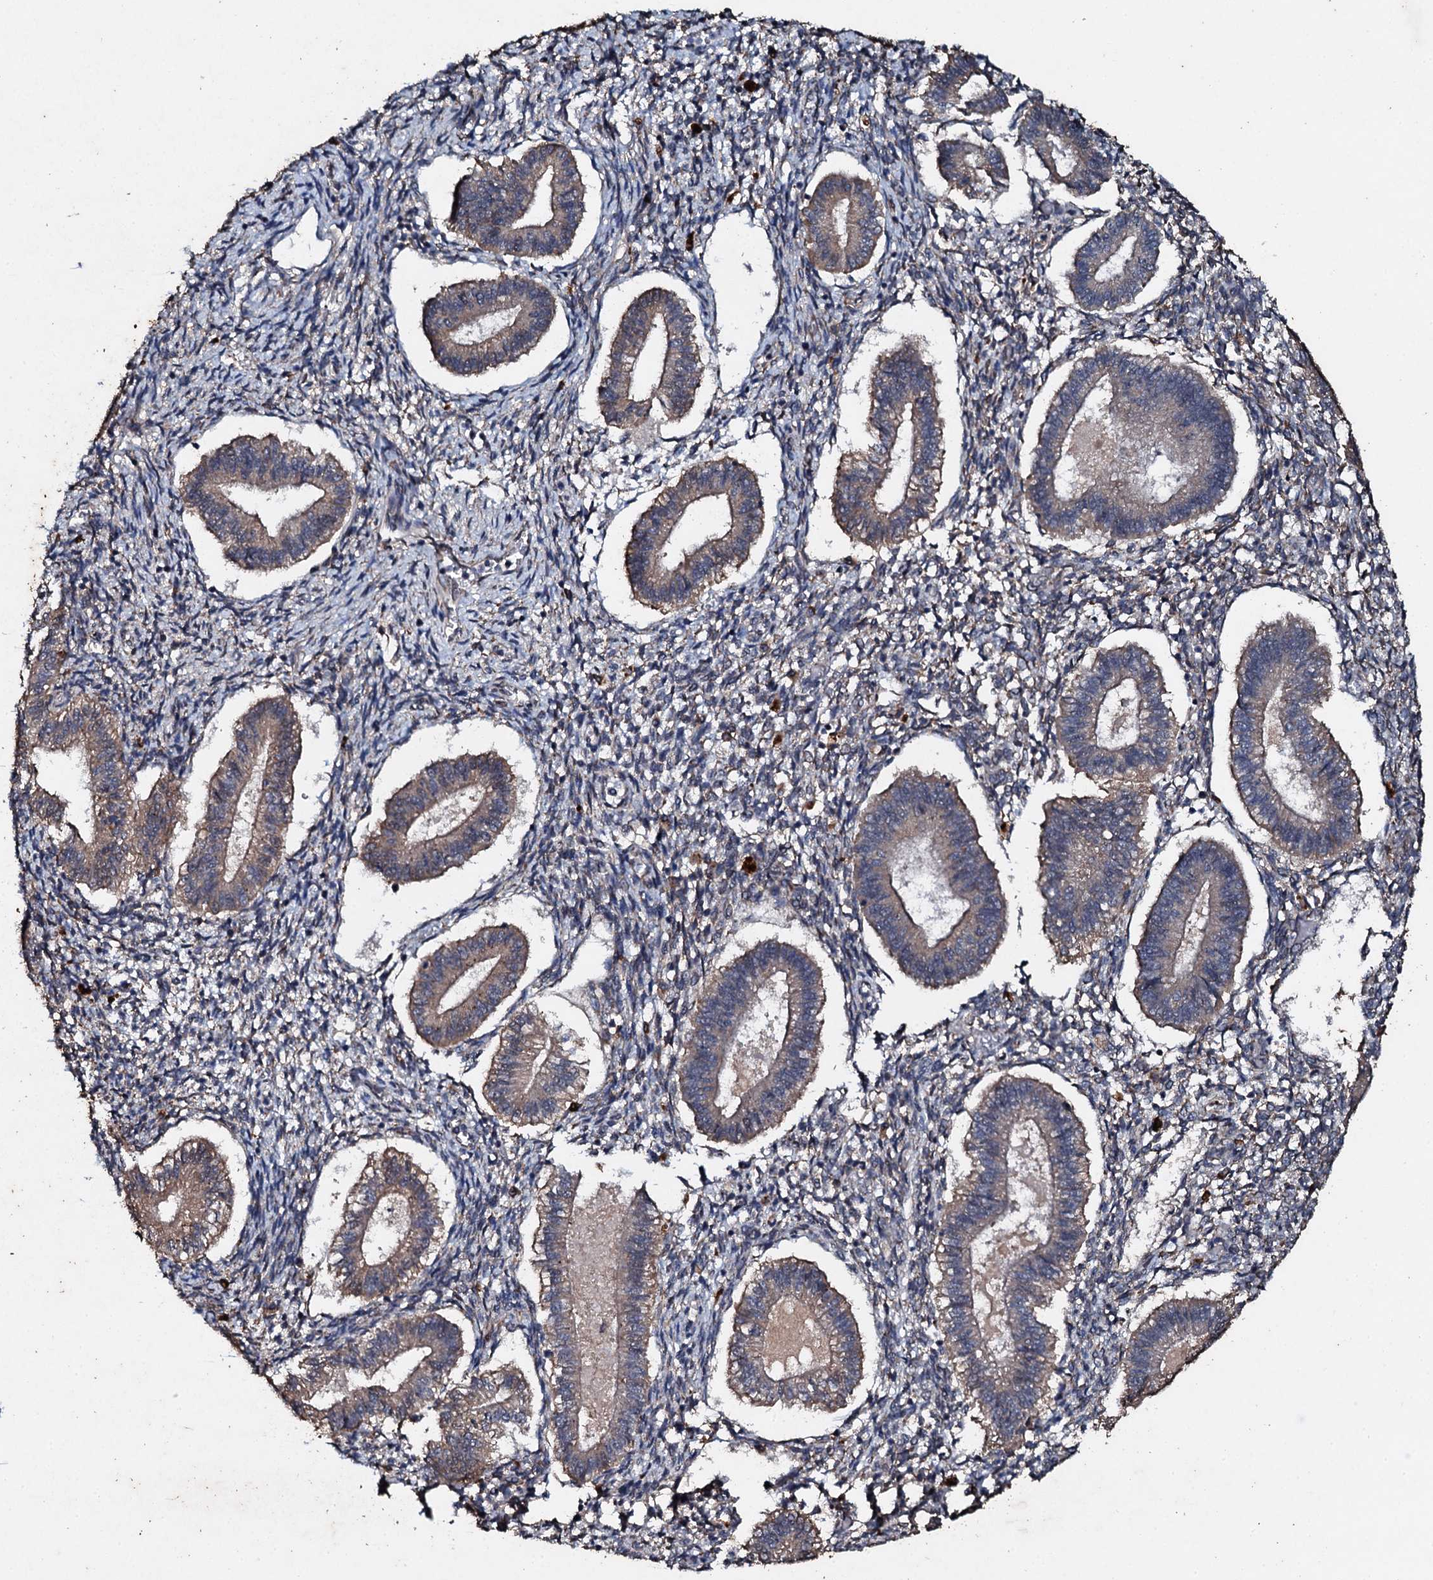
{"staining": {"intensity": "negative", "quantity": "none", "location": "none"}, "tissue": "endometrium", "cell_type": "Cells in endometrial stroma", "image_type": "normal", "snomed": [{"axis": "morphology", "description": "Normal tissue, NOS"}, {"axis": "topography", "description": "Endometrium"}], "caption": "This is an immunohistochemistry image of unremarkable endometrium. There is no positivity in cells in endometrial stroma.", "gene": "ADAMTS10", "patient": {"sex": "female", "age": 25}}